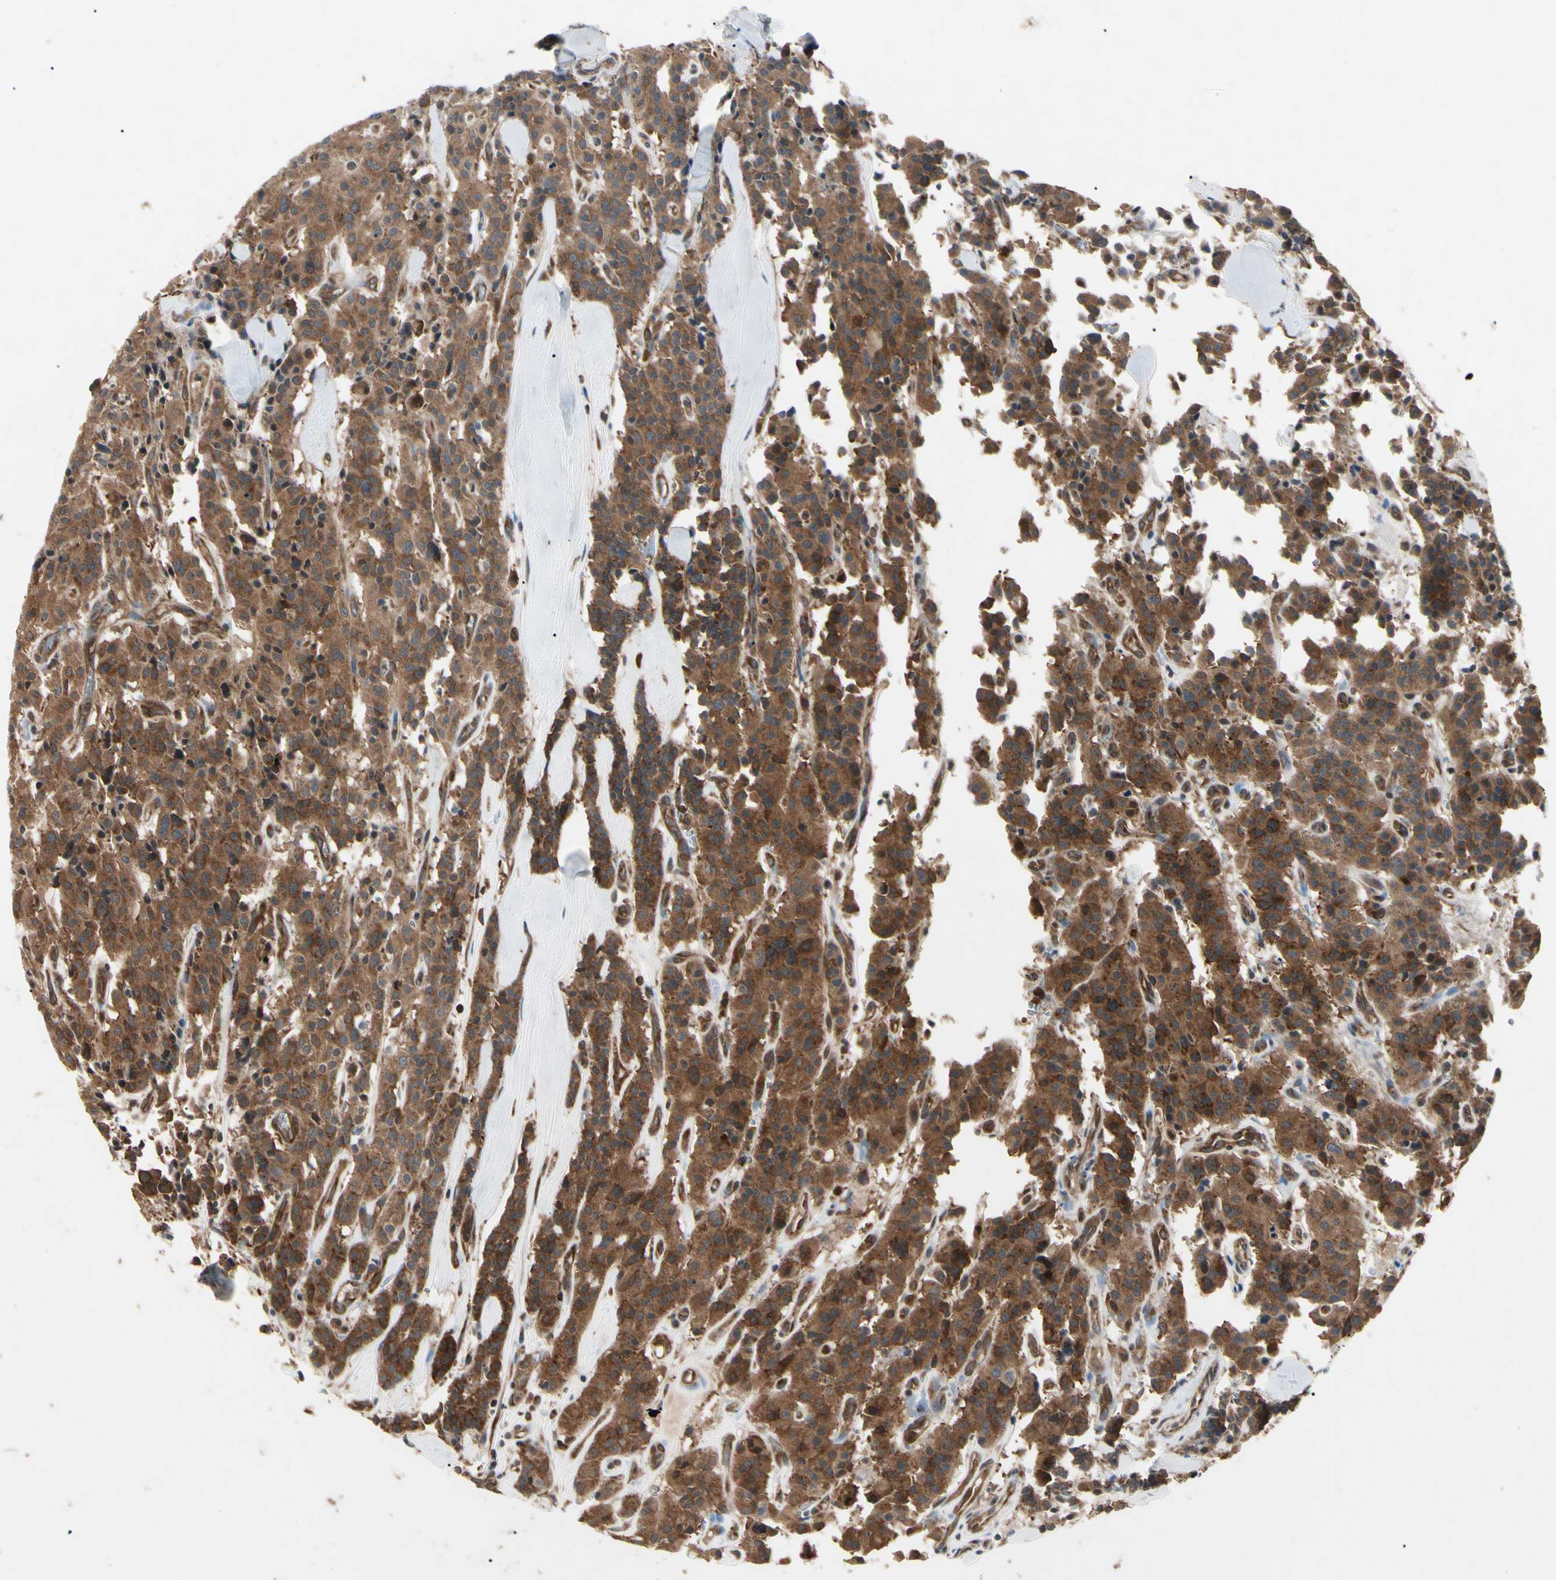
{"staining": {"intensity": "strong", "quantity": ">75%", "location": "cytoplasmic/membranous"}, "tissue": "carcinoid", "cell_type": "Tumor cells", "image_type": "cancer", "snomed": [{"axis": "morphology", "description": "Carcinoid, malignant, NOS"}, {"axis": "topography", "description": "Lung"}], "caption": "Human carcinoid stained with a protein marker demonstrates strong staining in tumor cells.", "gene": "MAPRE1", "patient": {"sex": "male", "age": 30}}